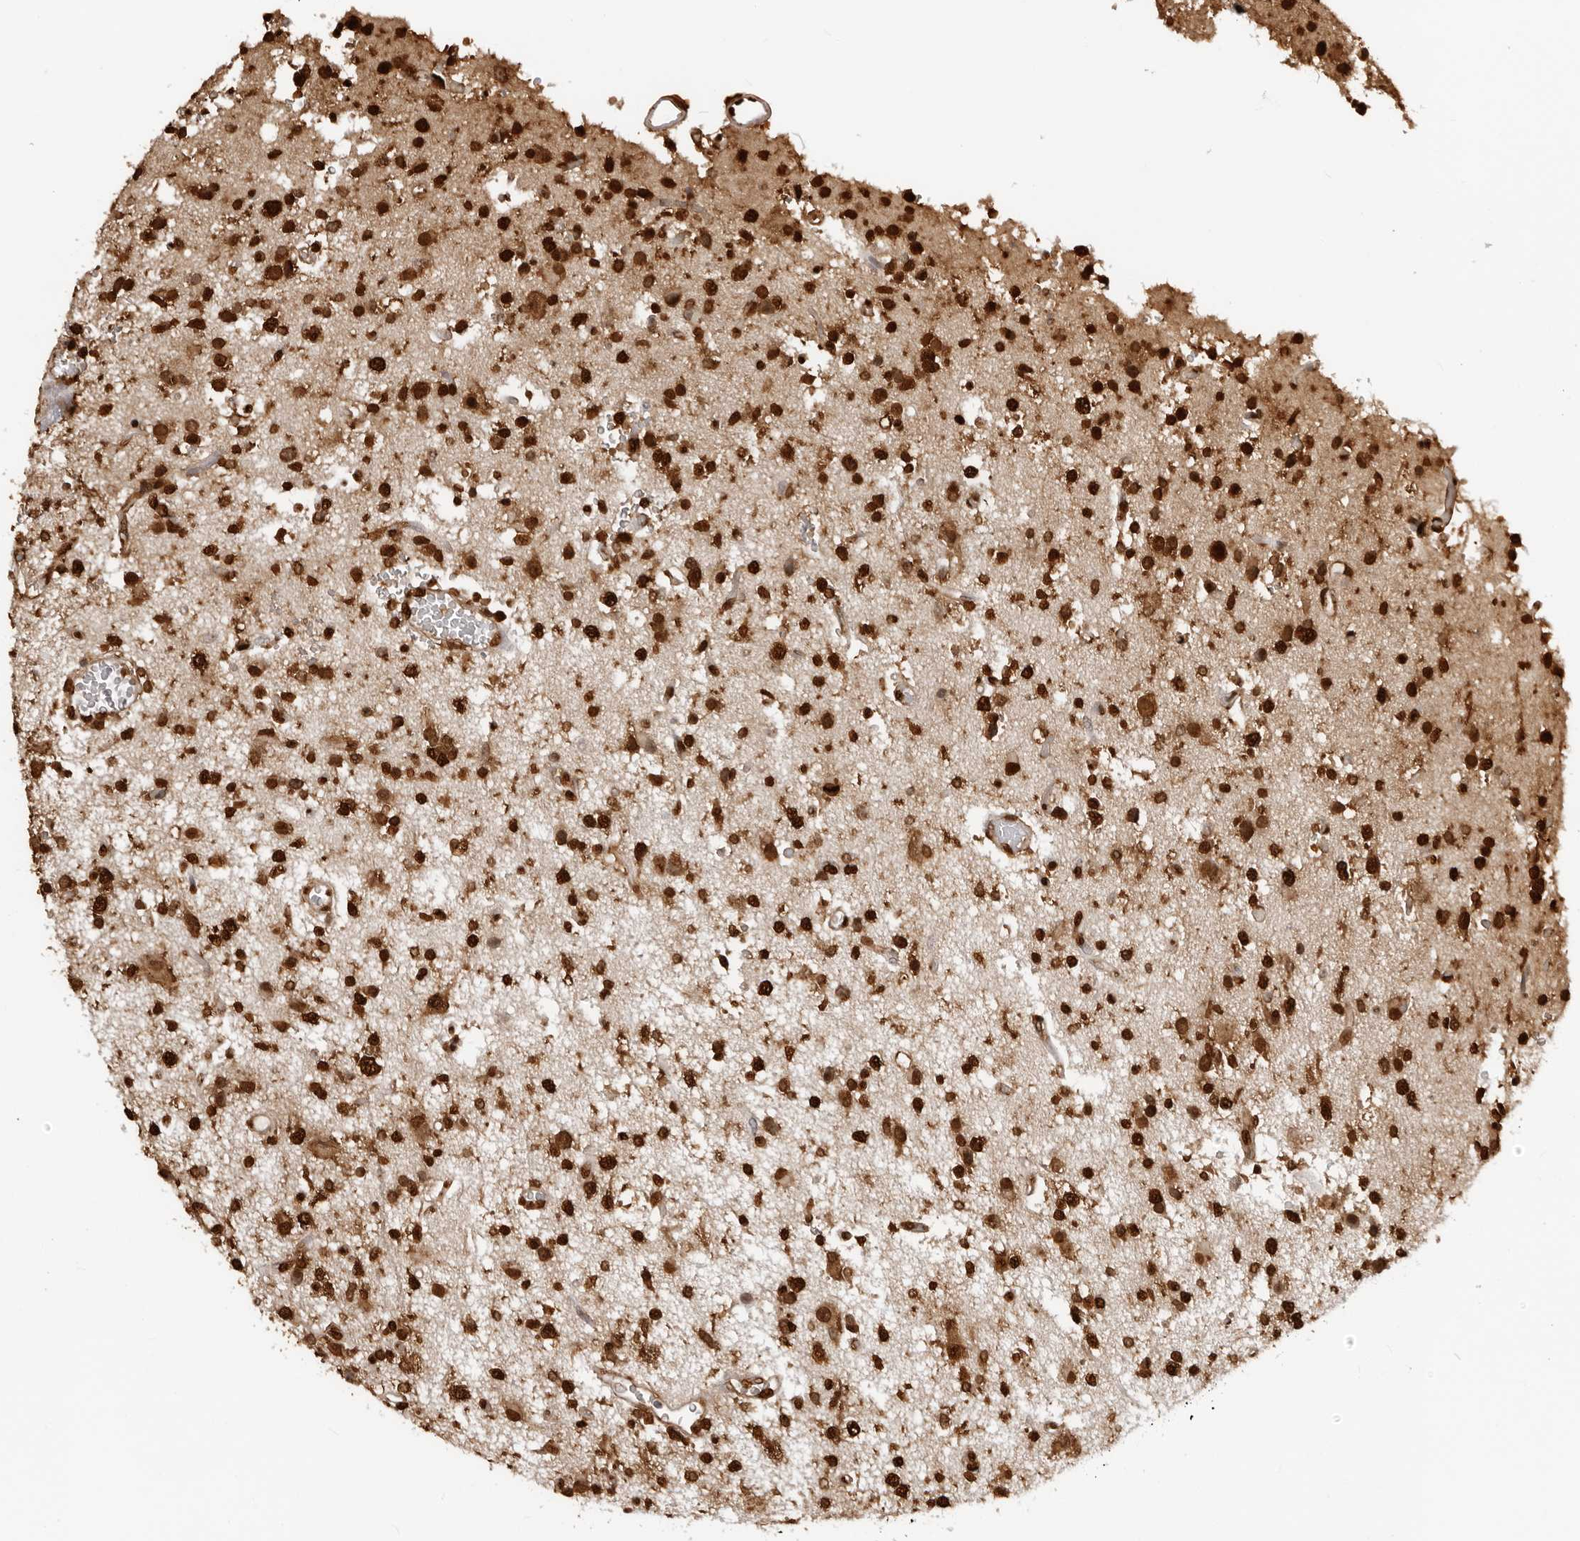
{"staining": {"intensity": "strong", "quantity": ">75%", "location": "nuclear"}, "tissue": "glioma", "cell_type": "Tumor cells", "image_type": "cancer", "snomed": [{"axis": "morphology", "description": "Glioma, malignant, High grade"}, {"axis": "topography", "description": "Brain"}], "caption": "Malignant high-grade glioma was stained to show a protein in brown. There is high levels of strong nuclear expression in approximately >75% of tumor cells.", "gene": "ZFP91", "patient": {"sex": "male", "age": 33}}